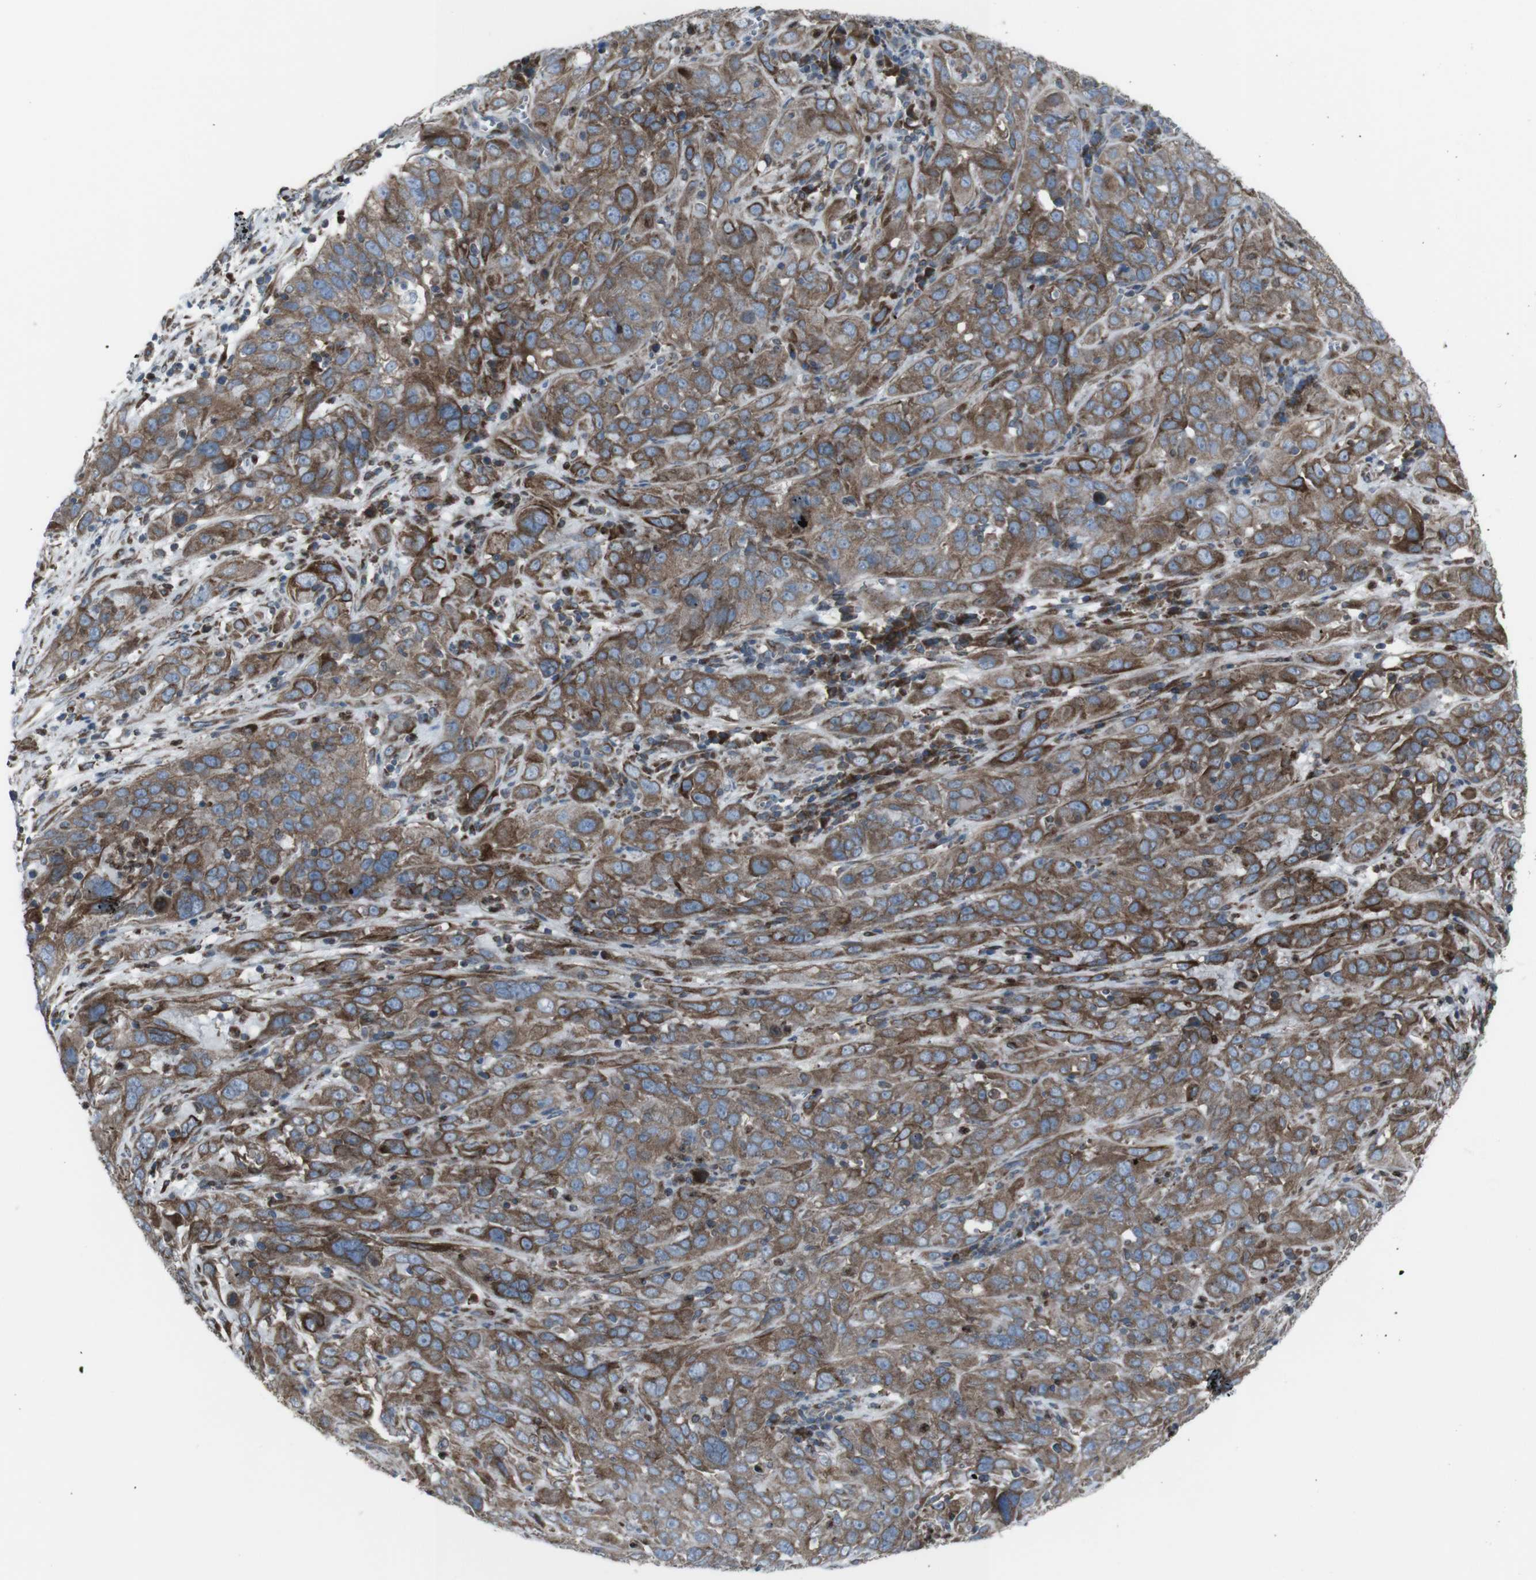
{"staining": {"intensity": "moderate", "quantity": ">75%", "location": "cytoplasmic/membranous"}, "tissue": "cervical cancer", "cell_type": "Tumor cells", "image_type": "cancer", "snomed": [{"axis": "morphology", "description": "Squamous cell carcinoma, NOS"}, {"axis": "topography", "description": "Cervix"}], "caption": "About >75% of tumor cells in human squamous cell carcinoma (cervical) display moderate cytoplasmic/membranous protein positivity as visualized by brown immunohistochemical staining.", "gene": "LNPK", "patient": {"sex": "female", "age": 32}}